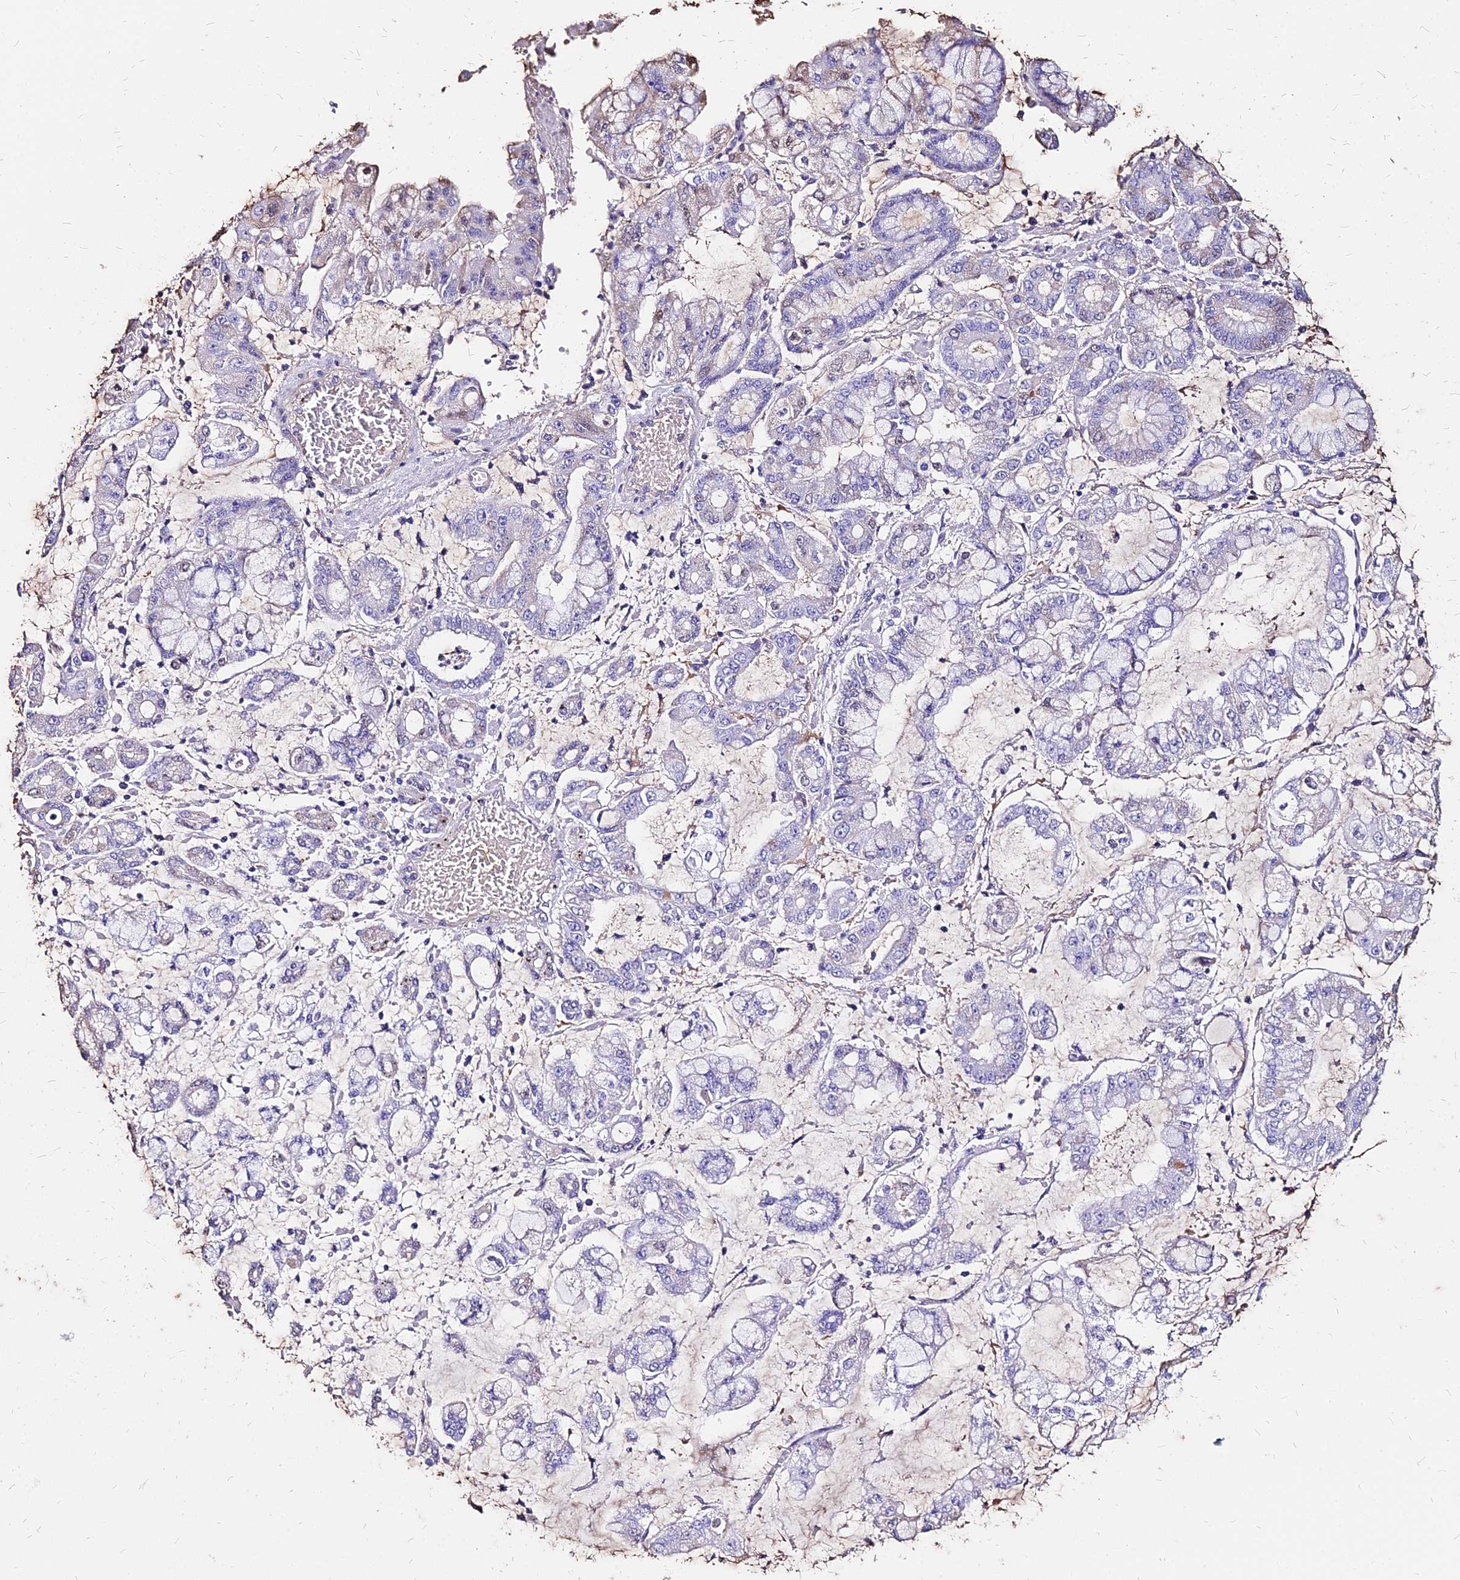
{"staining": {"intensity": "negative", "quantity": "none", "location": "none"}, "tissue": "stomach cancer", "cell_type": "Tumor cells", "image_type": "cancer", "snomed": [{"axis": "morphology", "description": "Adenocarcinoma, NOS"}, {"axis": "topography", "description": "Stomach"}], "caption": "Human stomach cancer stained for a protein using immunohistochemistry shows no staining in tumor cells.", "gene": "NME5", "patient": {"sex": "male", "age": 76}}